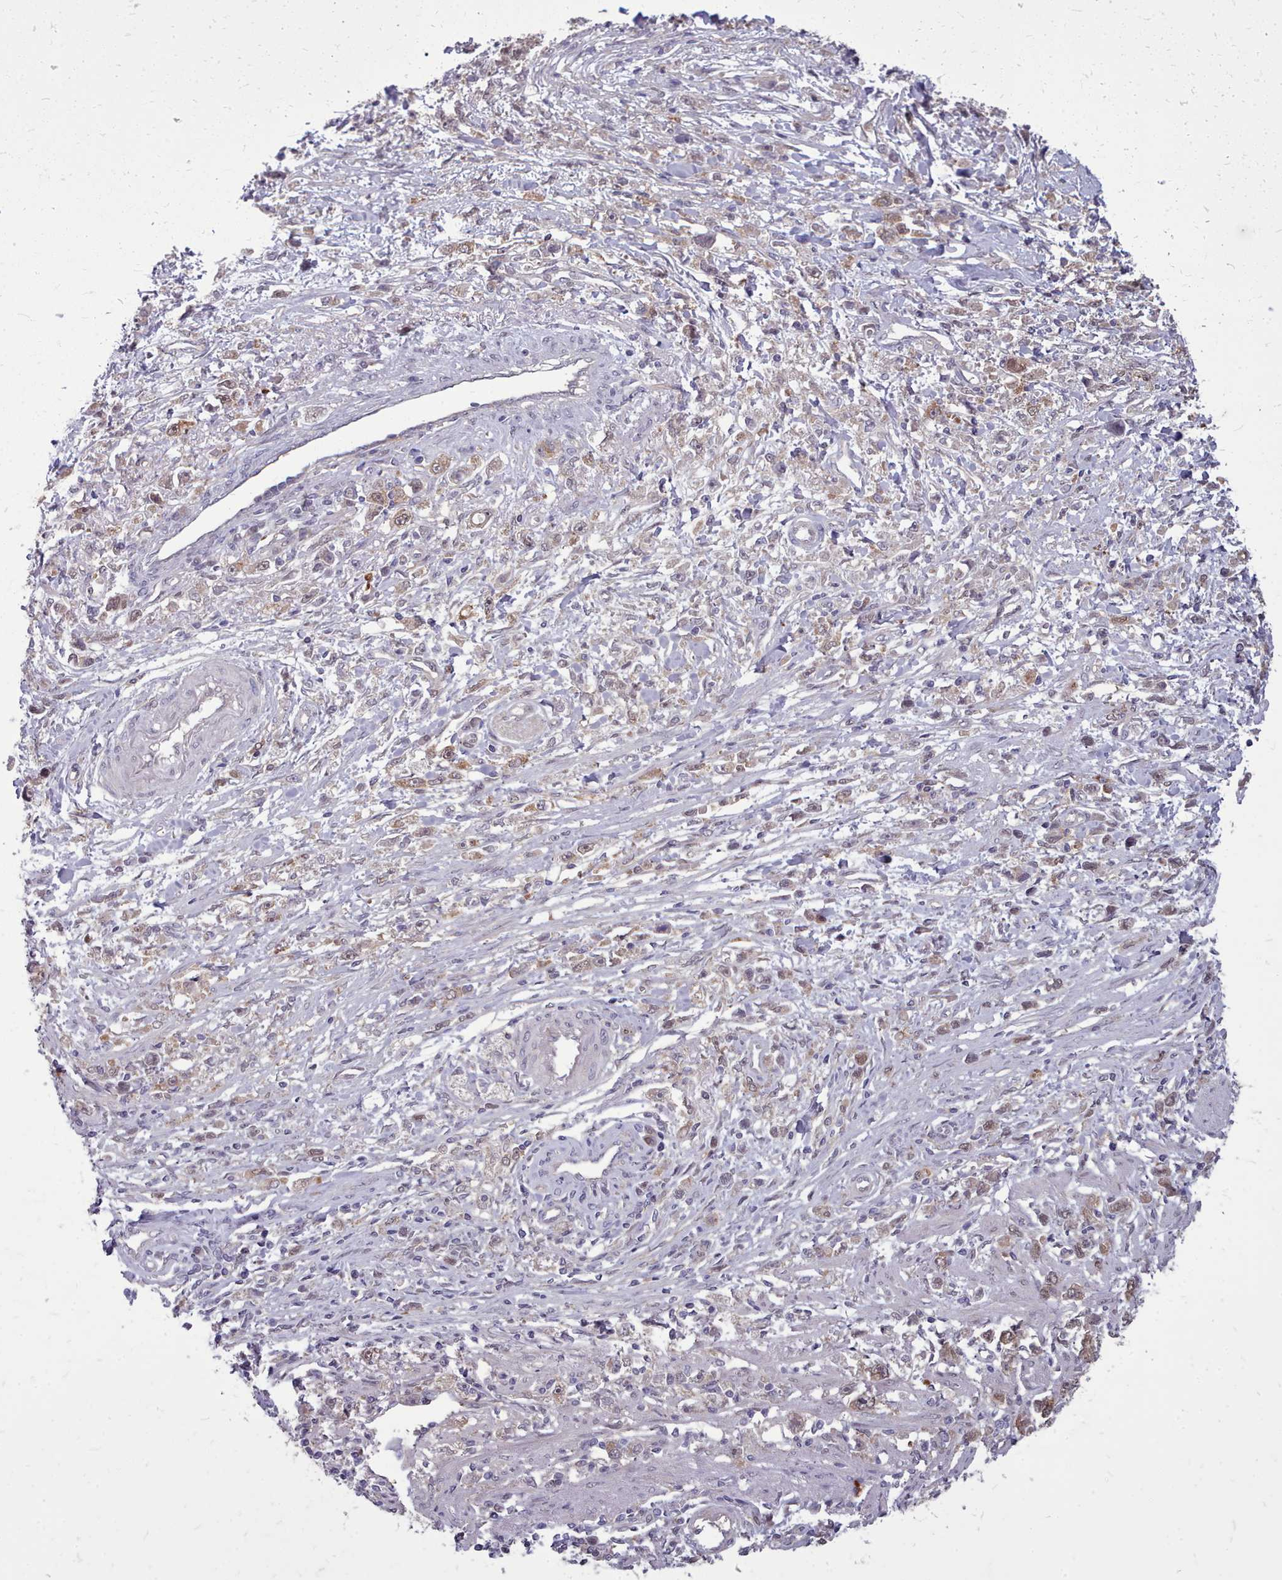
{"staining": {"intensity": "weak", "quantity": "25%-75%", "location": "cytoplasmic/membranous"}, "tissue": "stomach cancer", "cell_type": "Tumor cells", "image_type": "cancer", "snomed": [{"axis": "morphology", "description": "Adenocarcinoma, NOS"}, {"axis": "topography", "description": "Stomach"}], "caption": "Weak cytoplasmic/membranous positivity is present in approximately 25%-75% of tumor cells in stomach adenocarcinoma. (Stains: DAB in brown, nuclei in blue, Microscopy: brightfield microscopy at high magnification).", "gene": "AHCY", "patient": {"sex": "female", "age": 59}}